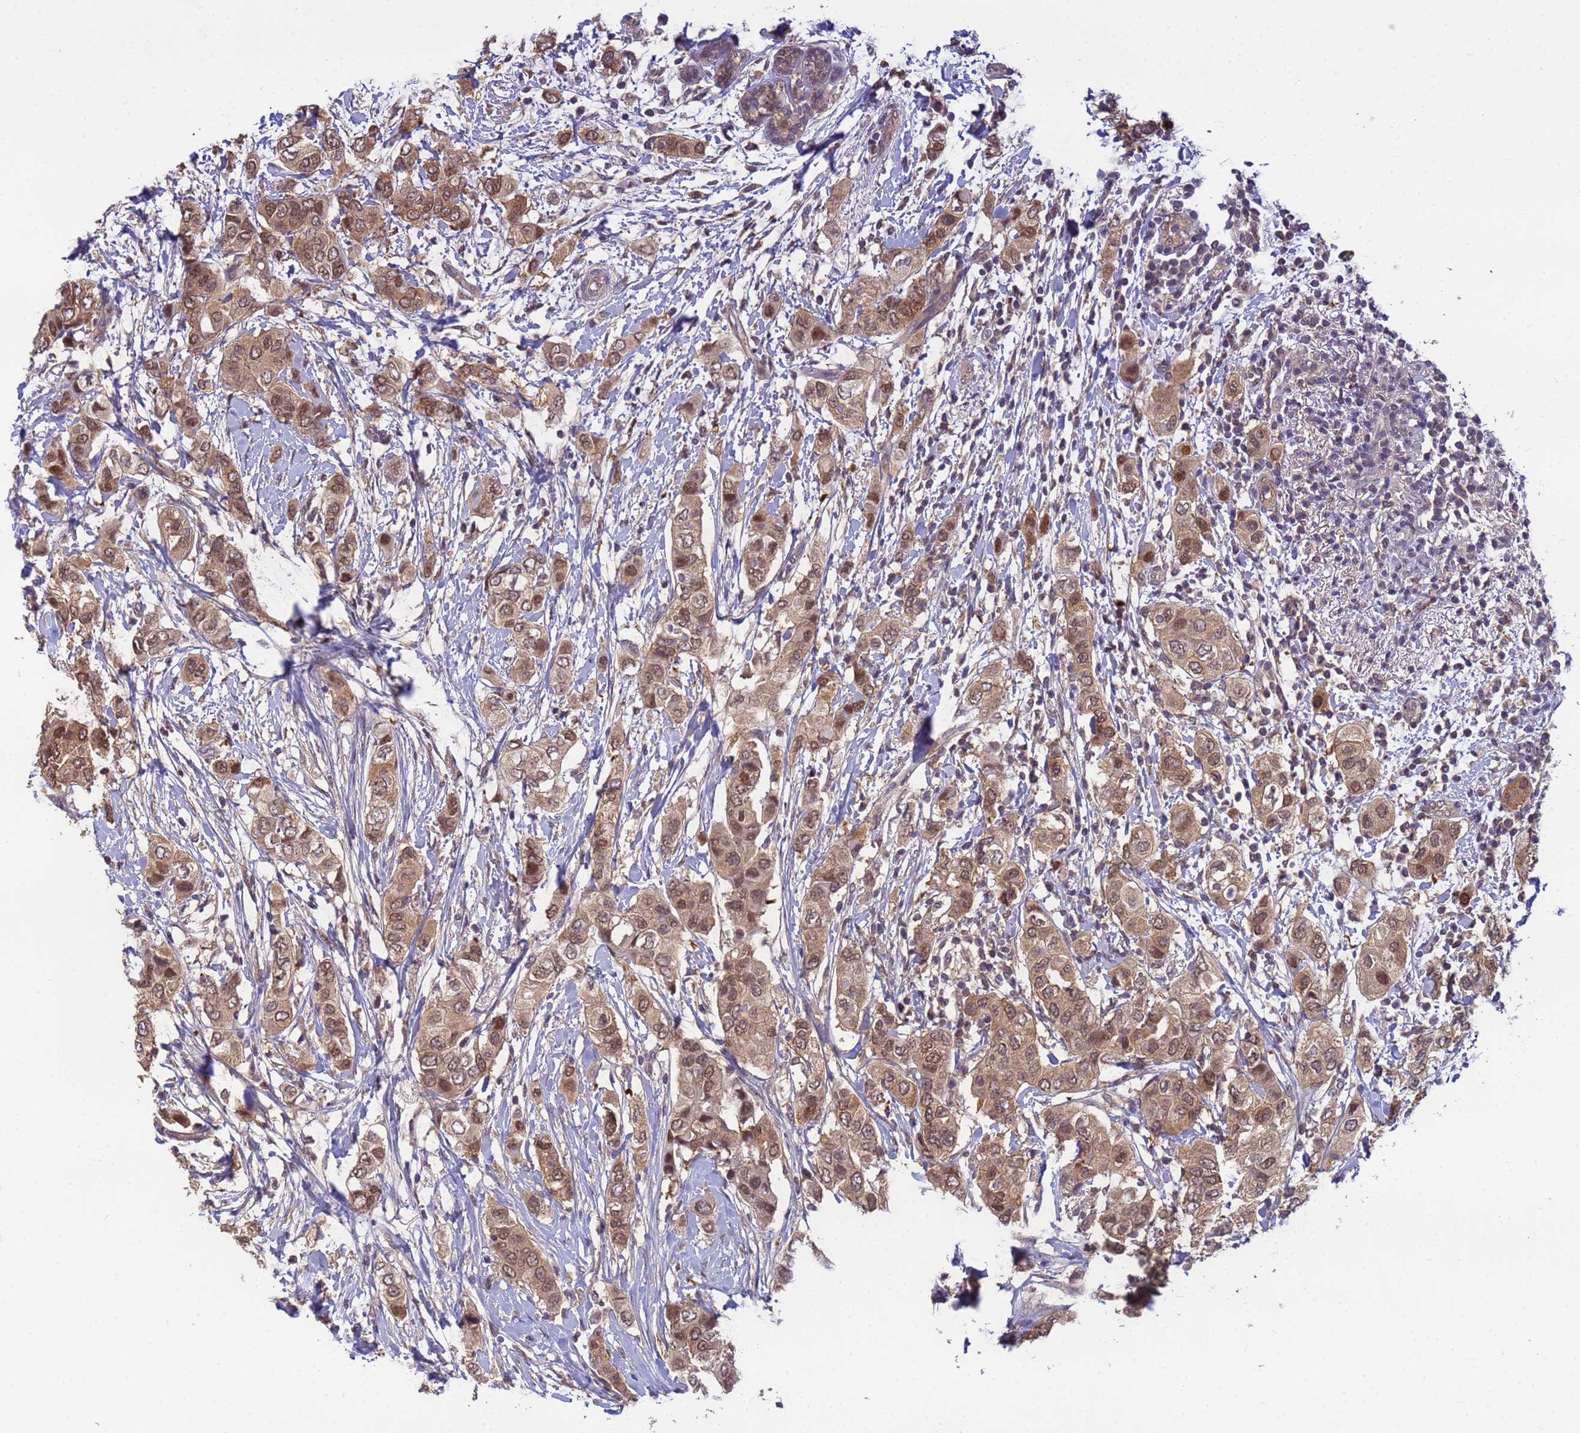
{"staining": {"intensity": "moderate", "quantity": ">75%", "location": "cytoplasmic/membranous,nuclear"}, "tissue": "breast cancer", "cell_type": "Tumor cells", "image_type": "cancer", "snomed": [{"axis": "morphology", "description": "Lobular carcinoma"}, {"axis": "topography", "description": "Breast"}], "caption": "Immunohistochemistry of breast cancer exhibits medium levels of moderate cytoplasmic/membranous and nuclear expression in about >75% of tumor cells. The protein is shown in brown color, while the nuclei are stained blue.", "gene": "NPEPPS", "patient": {"sex": "female", "age": 51}}